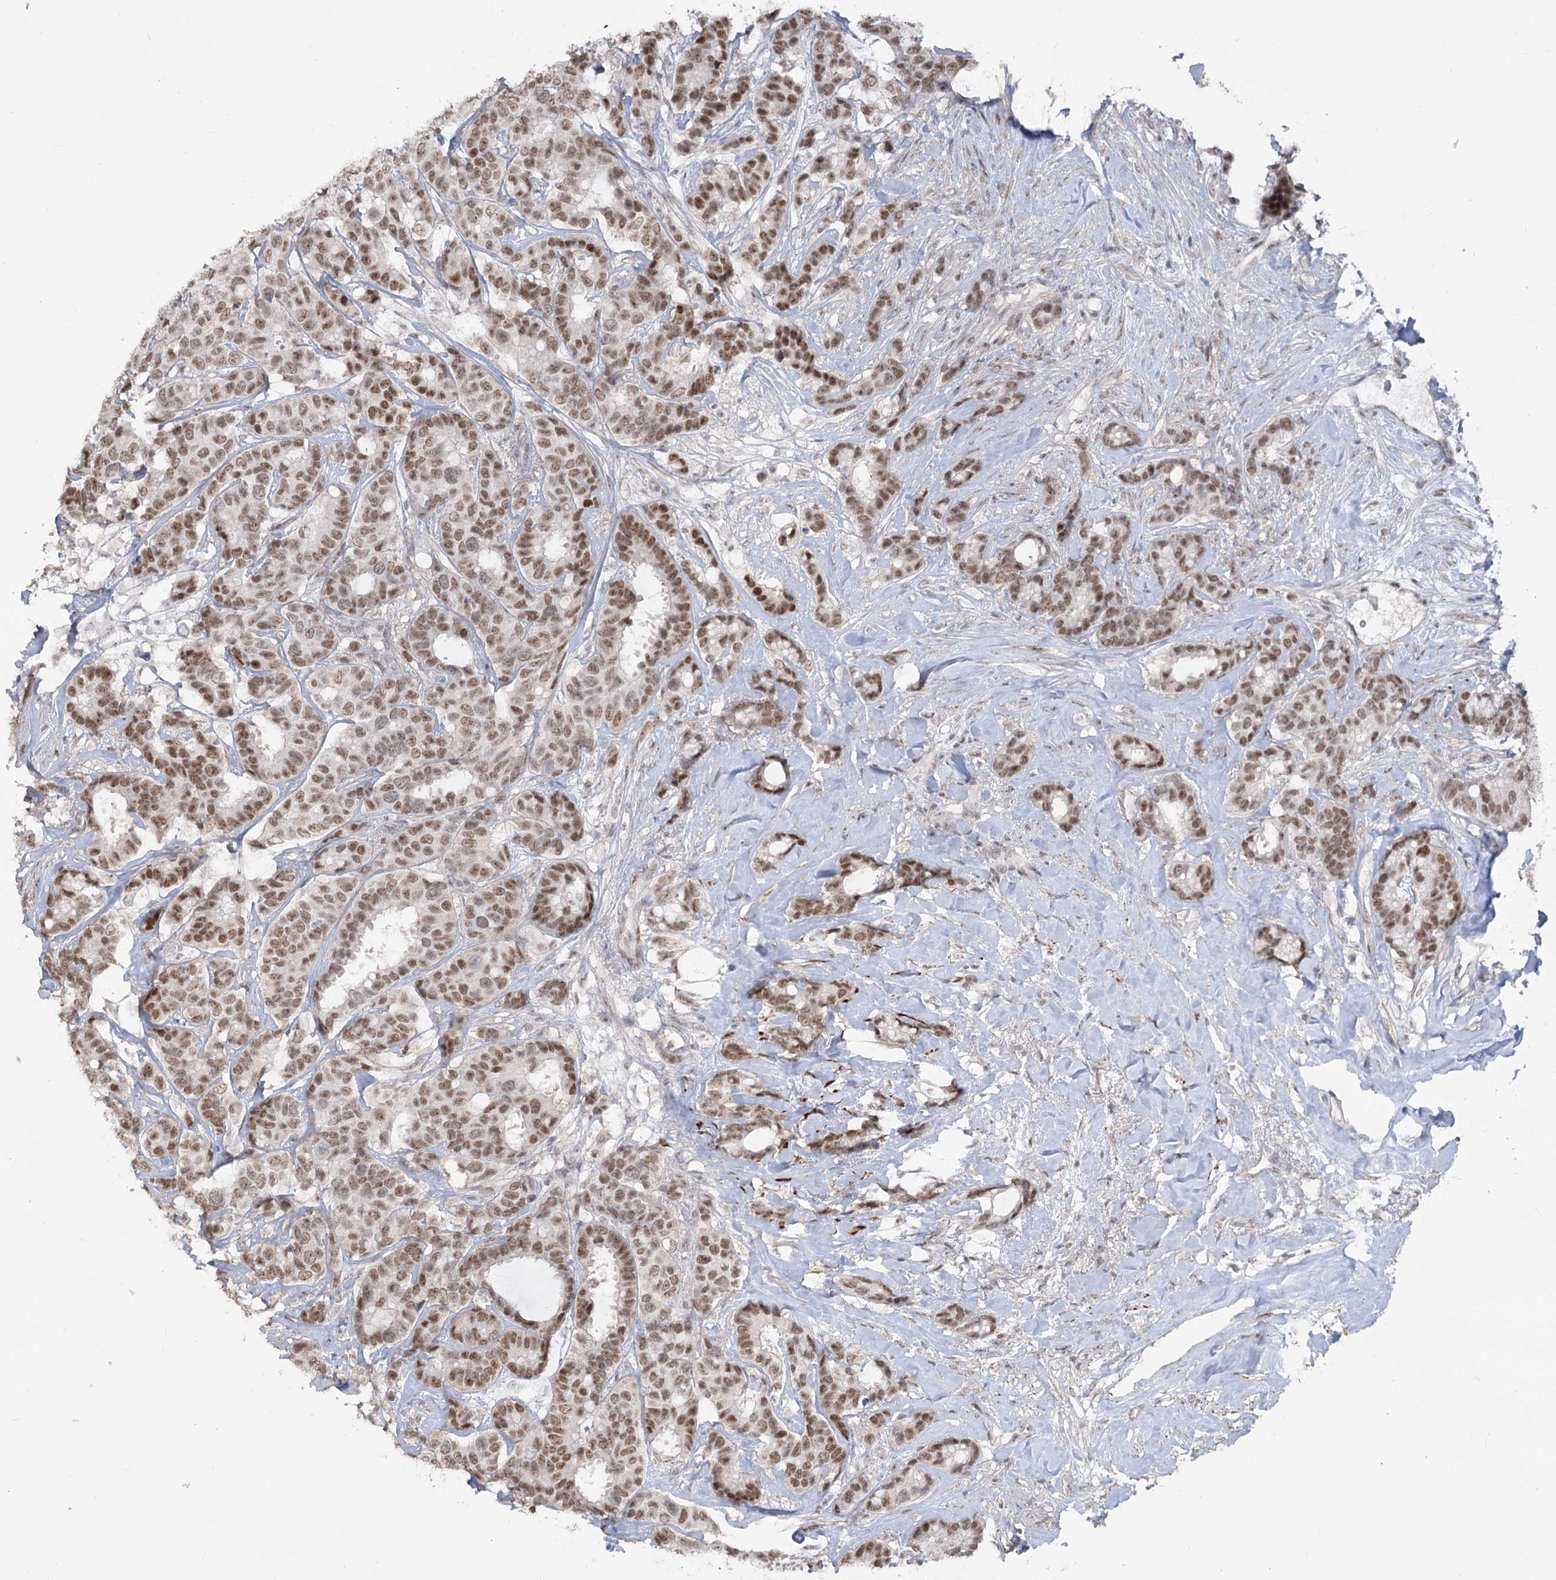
{"staining": {"intensity": "moderate", "quantity": ">75%", "location": "nuclear"}, "tissue": "breast cancer", "cell_type": "Tumor cells", "image_type": "cancer", "snomed": [{"axis": "morphology", "description": "Duct carcinoma"}, {"axis": "topography", "description": "Breast"}], "caption": "Moderate nuclear expression for a protein is identified in approximately >75% of tumor cells of breast cancer (intraductal carcinoma) using IHC.", "gene": "ZSCAN23", "patient": {"sex": "female", "age": 87}}